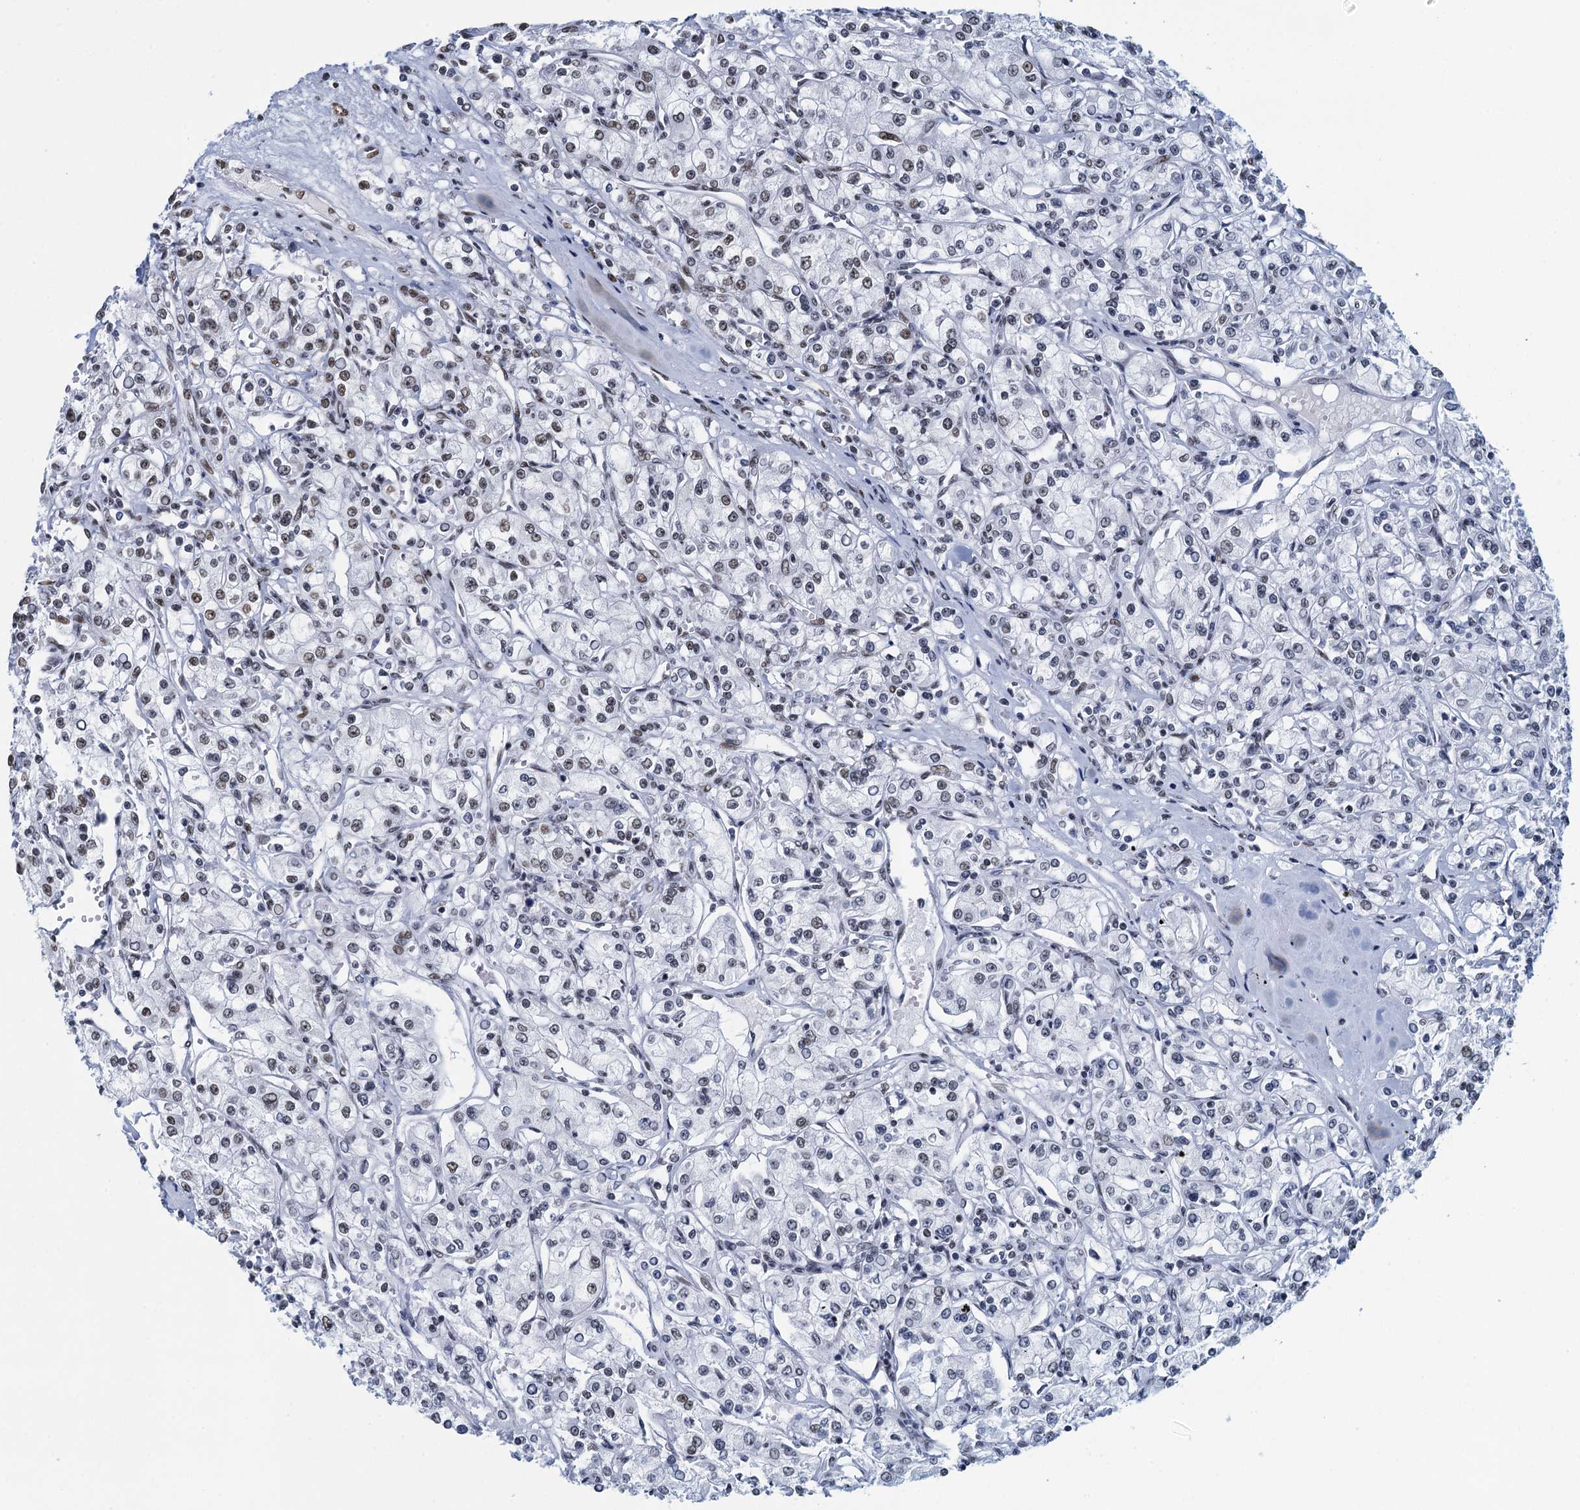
{"staining": {"intensity": "weak", "quantity": "25%-75%", "location": "nuclear"}, "tissue": "renal cancer", "cell_type": "Tumor cells", "image_type": "cancer", "snomed": [{"axis": "morphology", "description": "Adenocarcinoma, NOS"}, {"axis": "topography", "description": "Kidney"}], "caption": "Protein expression analysis of human renal cancer (adenocarcinoma) reveals weak nuclear expression in about 25%-75% of tumor cells. The staining was performed using DAB to visualize the protein expression in brown, while the nuclei were stained in blue with hematoxylin (Magnification: 20x).", "gene": "HNRNPUL2", "patient": {"sex": "female", "age": 59}}